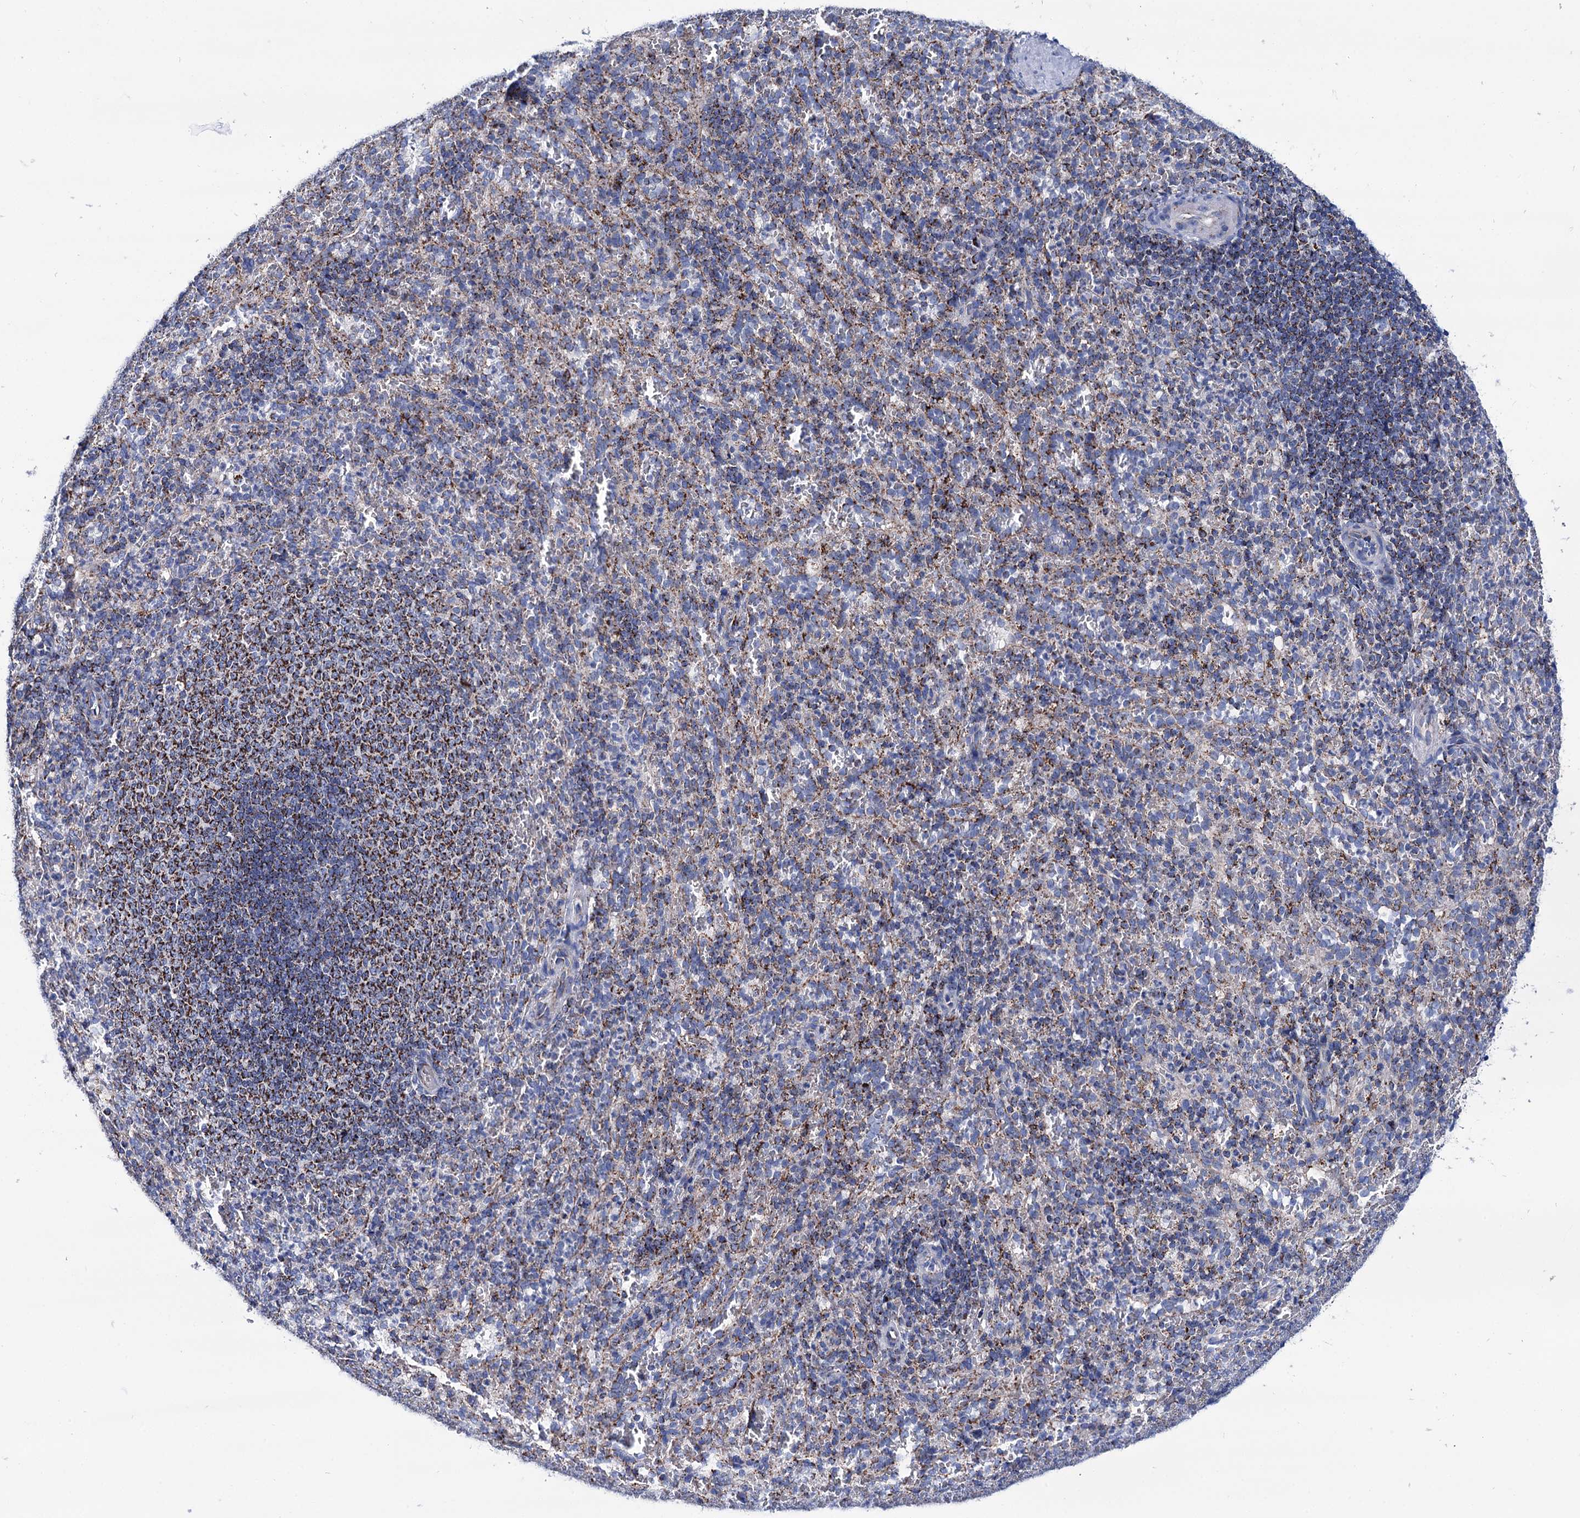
{"staining": {"intensity": "moderate", "quantity": "25%-75%", "location": "cytoplasmic/membranous"}, "tissue": "spleen", "cell_type": "Cells in red pulp", "image_type": "normal", "snomed": [{"axis": "morphology", "description": "Normal tissue, NOS"}, {"axis": "topography", "description": "Spleen"}], "caption": "A micrograph of human spleen stained for a protein displays moderate cytoplasmic/membranous brown staining in cells in red pulp. (Stains: DAB in brown, nuclei in blue, Microscopy: brightfield microscopy at high magnification).", "gene": "UBASH3B", "patient": {"sex": "female", "age": 21}}